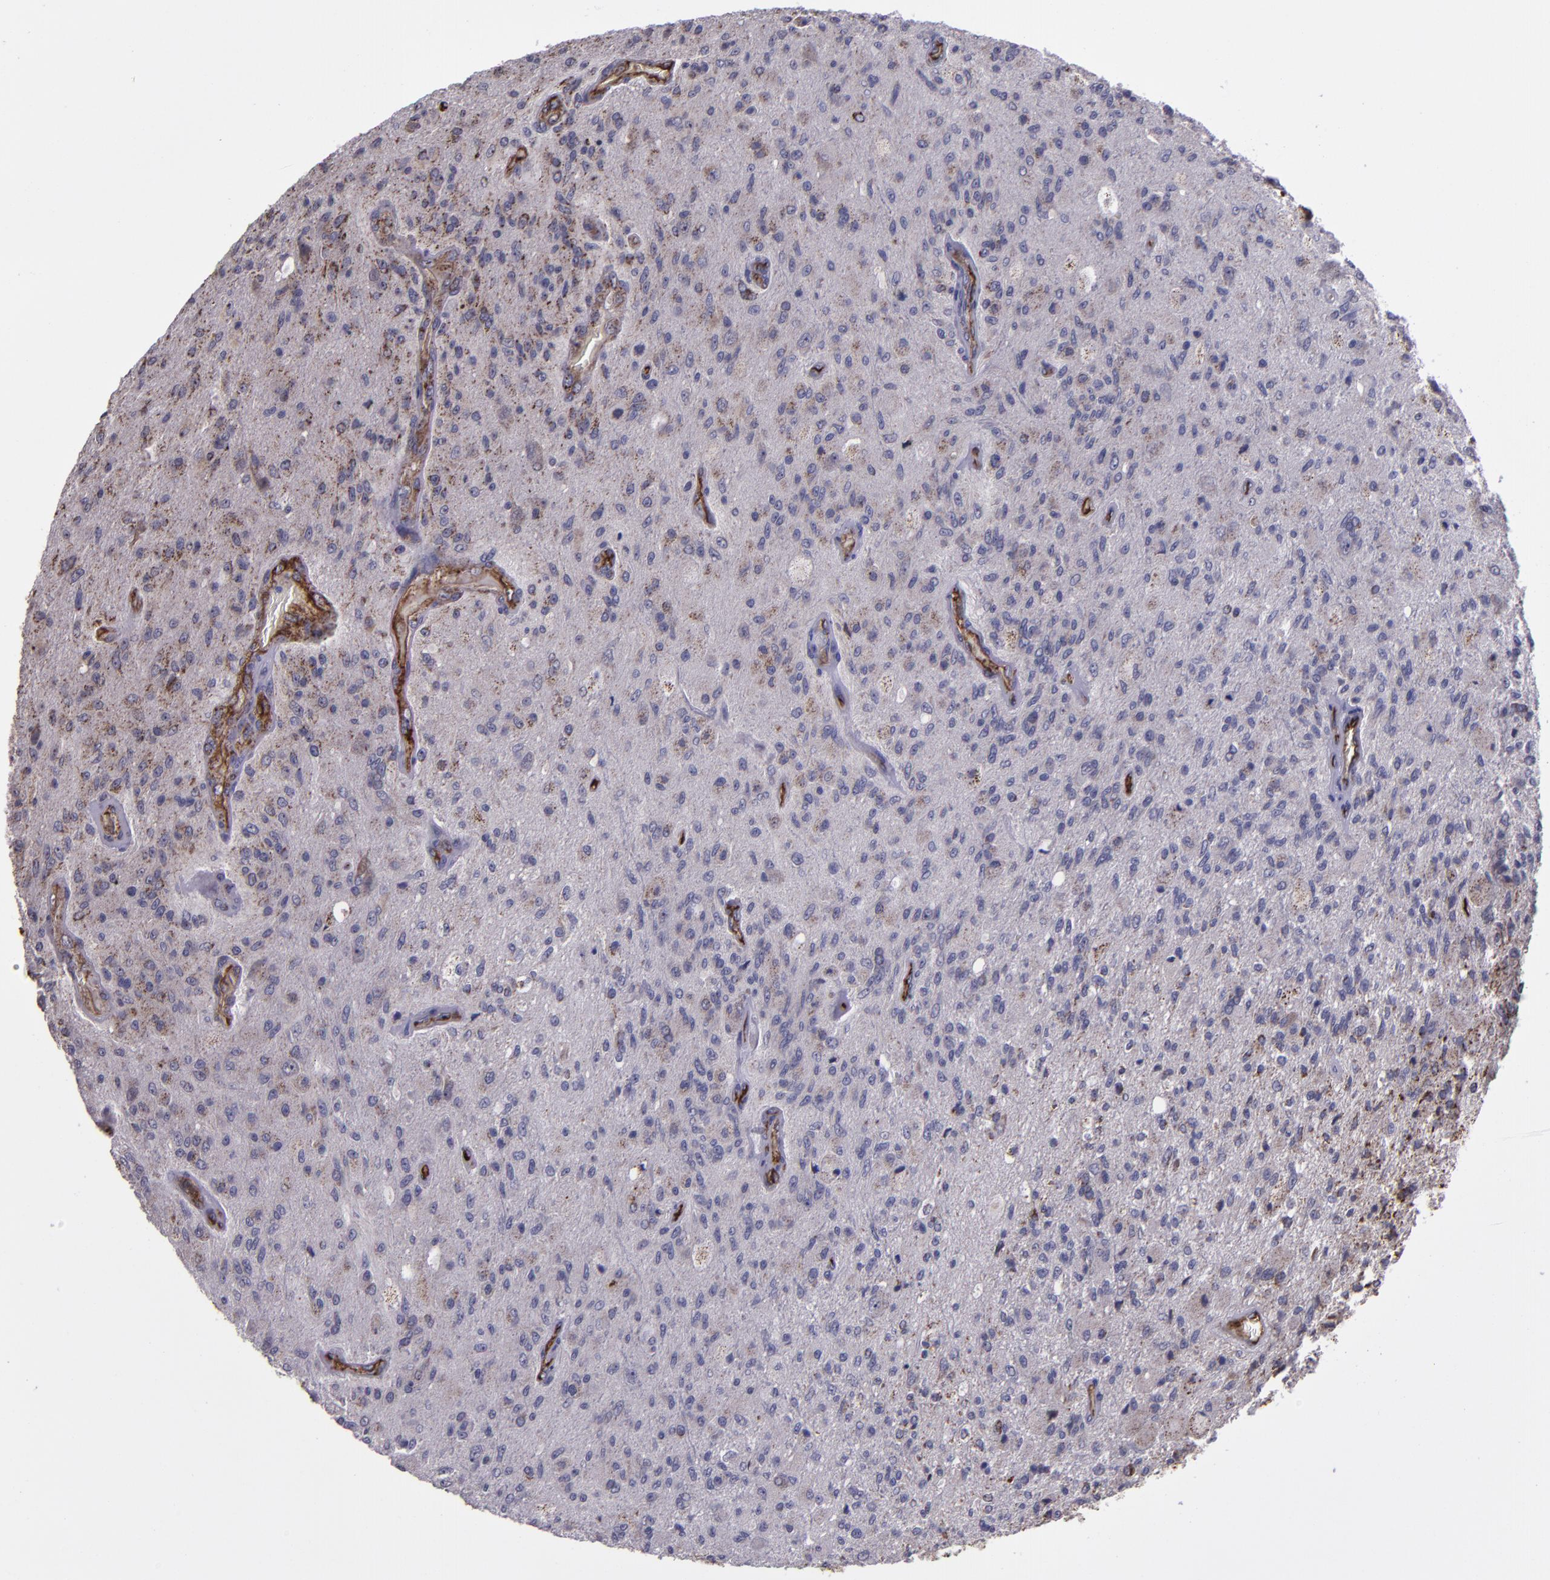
{"staining": {"intensity": "negative", "quantity": "none", "location": "none"}, "tissue": "glioma", "cell_type": "Tumor cells", "image_type": "cancer", "snomed": [{"axis": "morphology", "description": "Normal tissue, NOS"}, {"axis": "morphology", "description": "Glioma, malignant, High grade"}, {"axis": "topography", "description": "Cerebral cortex"}], "caption": "Tumor cells show no significant positivity in malignant glioma (high-grade).", "gene": "LONP1", "patient": {"sex": "male", "age": 77}}